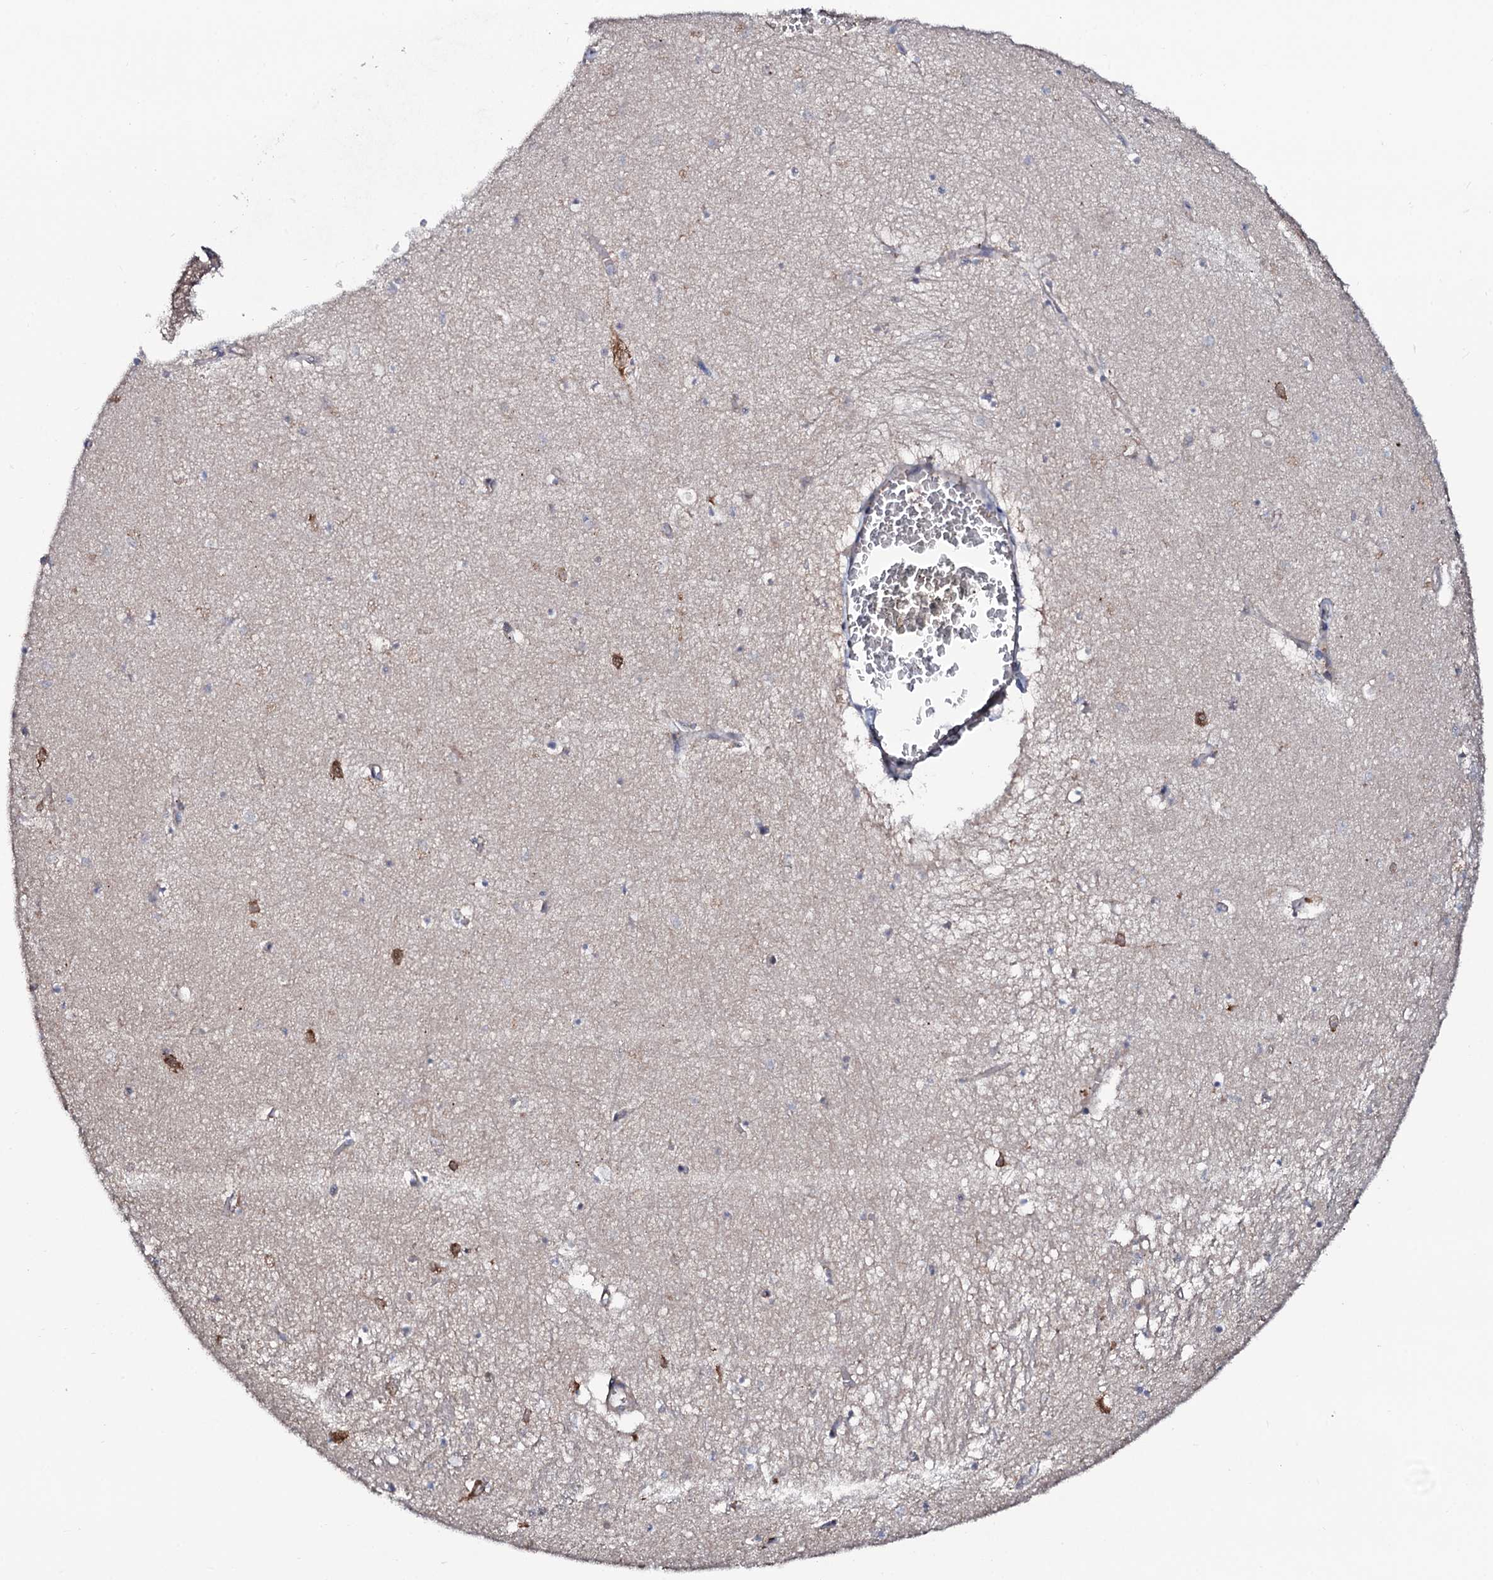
{"staining": {"intensity": "moderate", "quantity": "<25%", "location": "cytoplasmic/membranous"}, "tissue": "hippocampus", "cell_type": "Glial cells", "image_type": "normal", "snomed": [{"axis": "morphology", "description": "Normal tissue, NOS"}, {"axis": "topography", "description": "Hippocampus"}], "caption": "A low amount of moderate cytoplasmic/membranous expression is seen in approximately <25% of glial cells in normal hippocampus.", "gene": "PPP1R3D", "patient": {"sex": "female", "age": 64}}